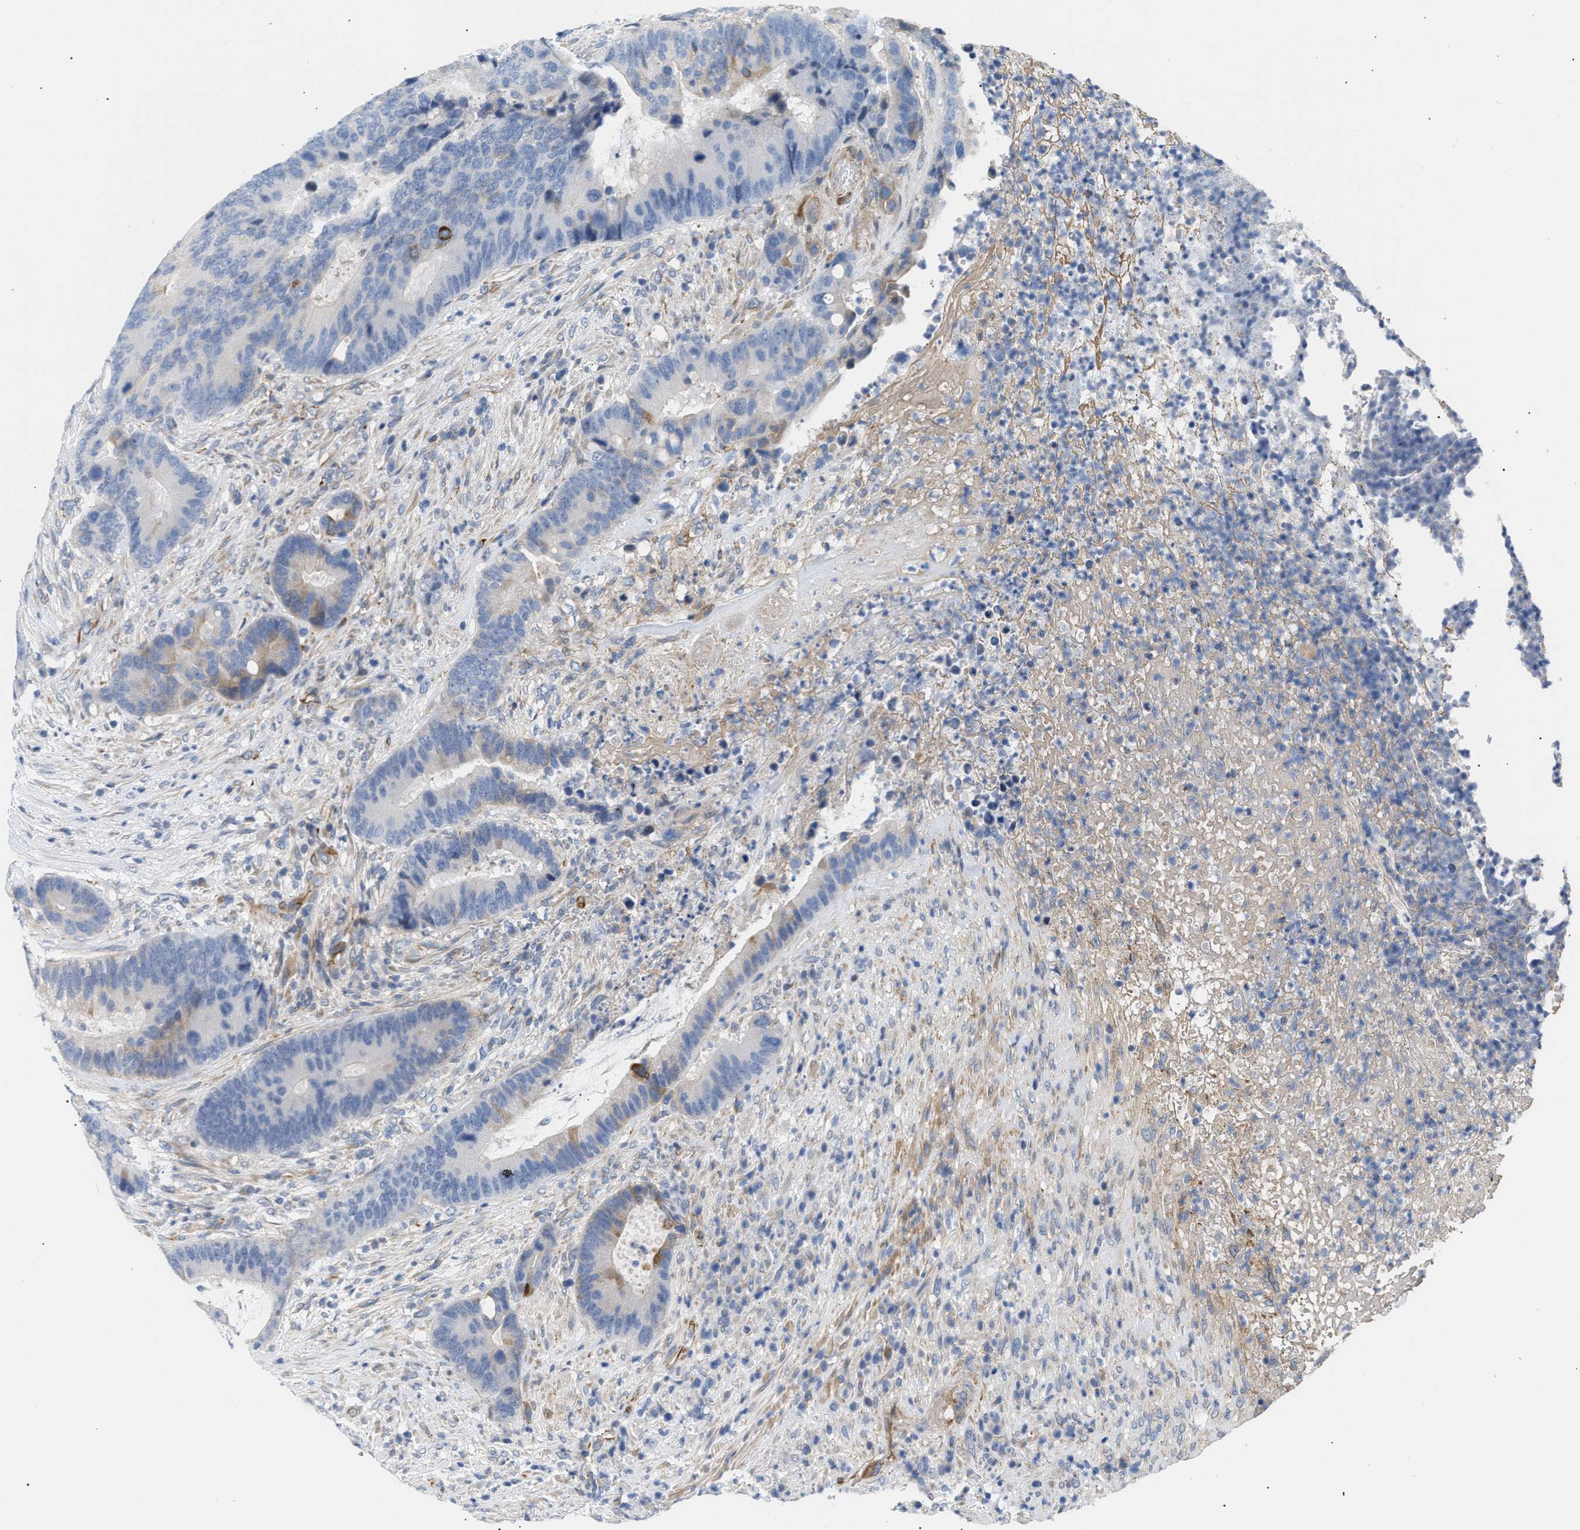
{"staining": {"intensity": "strong", "quantity": "<25%", "location": "cytoplasmic/membranous"}, "tissue": "colorectal cancer", "cell_type": "Tumor cells", "image_type": "cancer", "snomed": [{"axis": "morphology", "description": "Adenocarcinoma, NOS"}, {"axis": "topography", "description": "Rectum"}], "caption": "A brown stain labels strong cytoplasmic/membranous expression of a protein in human colorectal adenocarcinoma tumor cells.", "gene": "TFPI", "patient": {"sex": "female", "age": 89}}